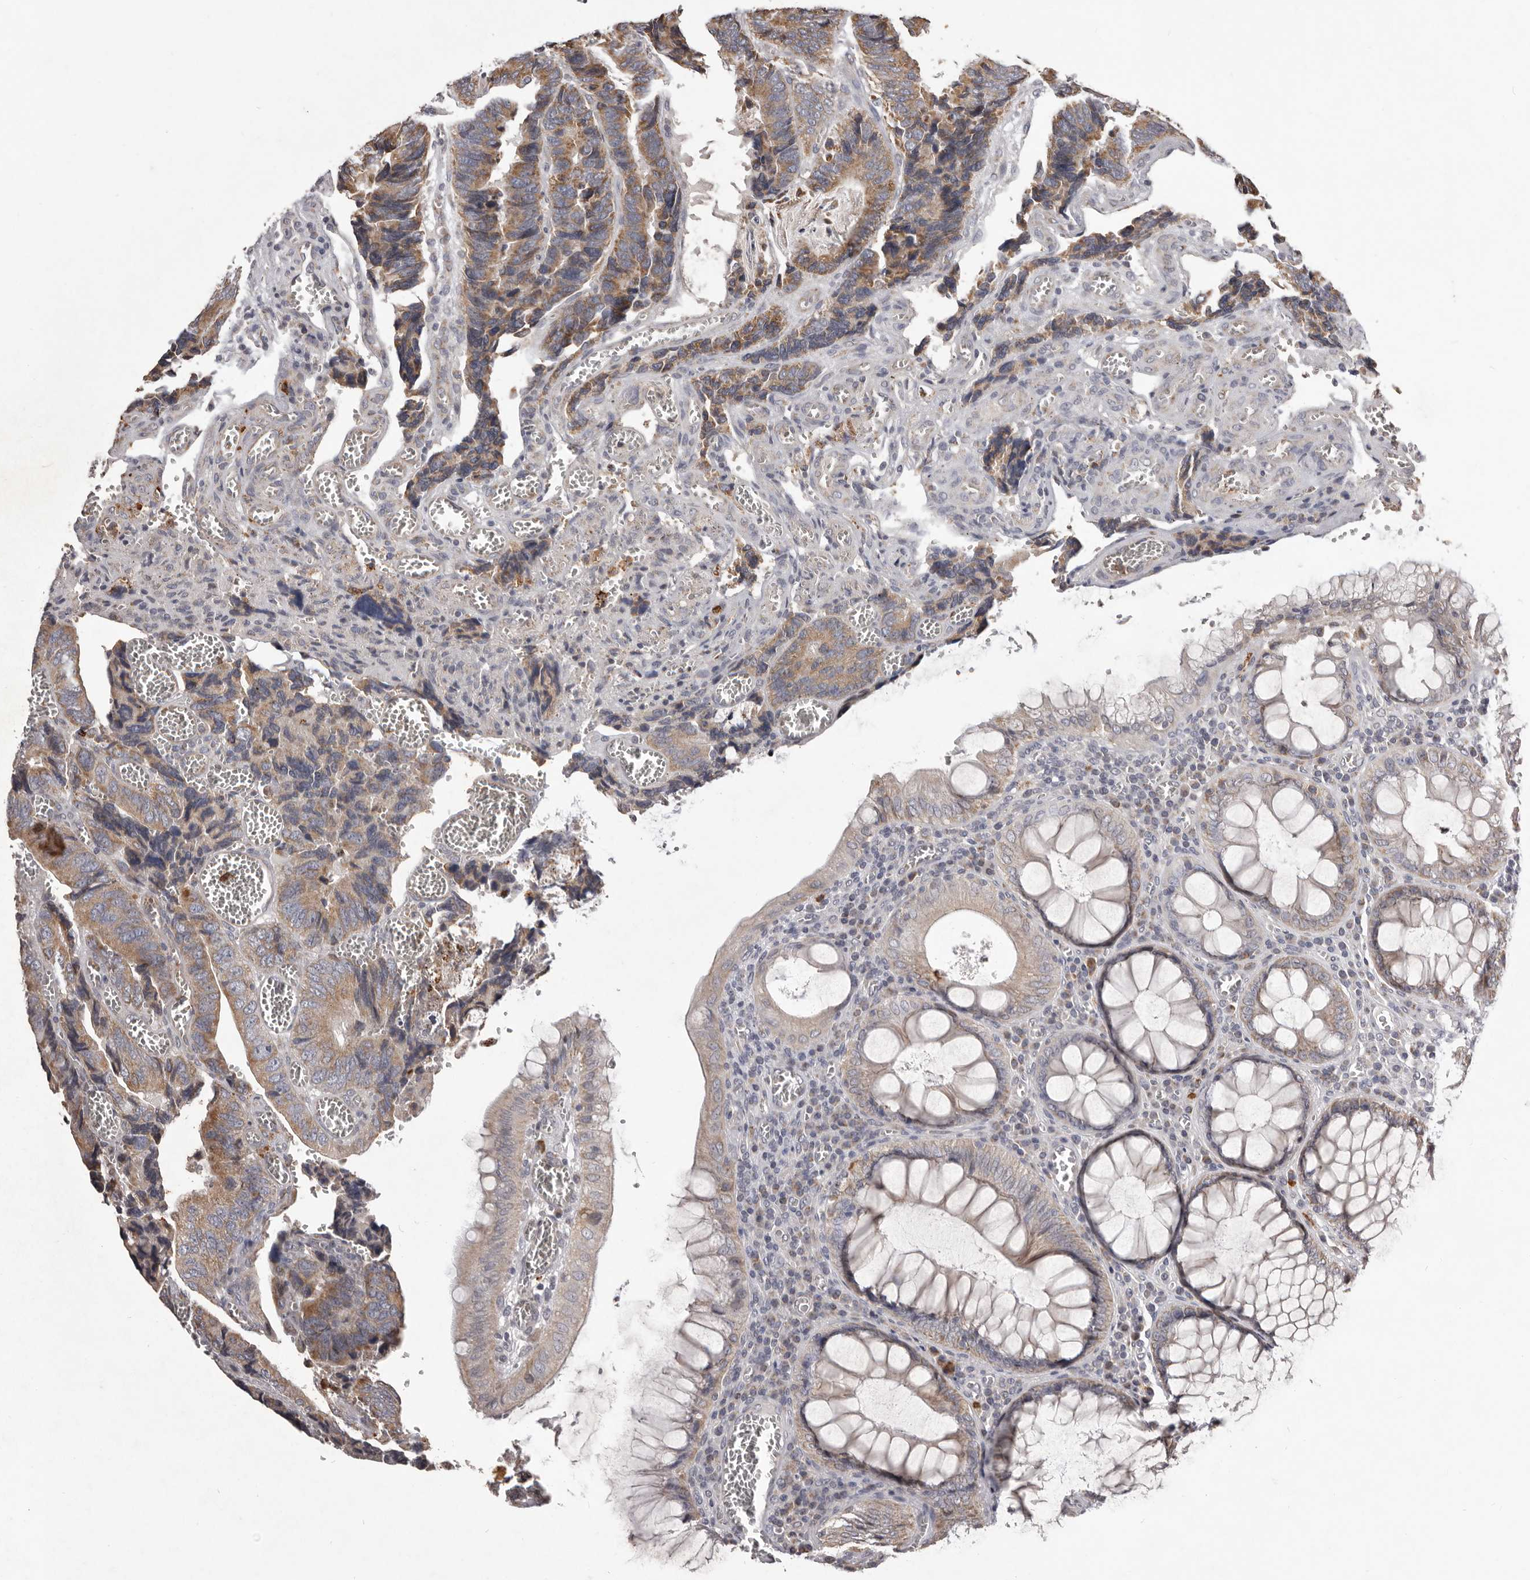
{"staining": {"intensity": "moderate", "quantity": ">75%", "location": "cytoplasmic/membranous"}, "tissue": "colorectal cancer", "cell_type": "Tumor cells", "image_type": "cancer", "snomed": [{"axis": "morphology", "description": "Adenocarcinoma, NOS"}, {"axis": "topography", "description": "Colon"}], "caption": "Adenocarcinoma (colorectal) tissue reveals moderate cytoplasmic/membranous expression in approximately >75% of tumor cells, visualized by immunohistochemistry.", "gene": "CXCL14", "patient": {"sex": "male", "age": 72}}